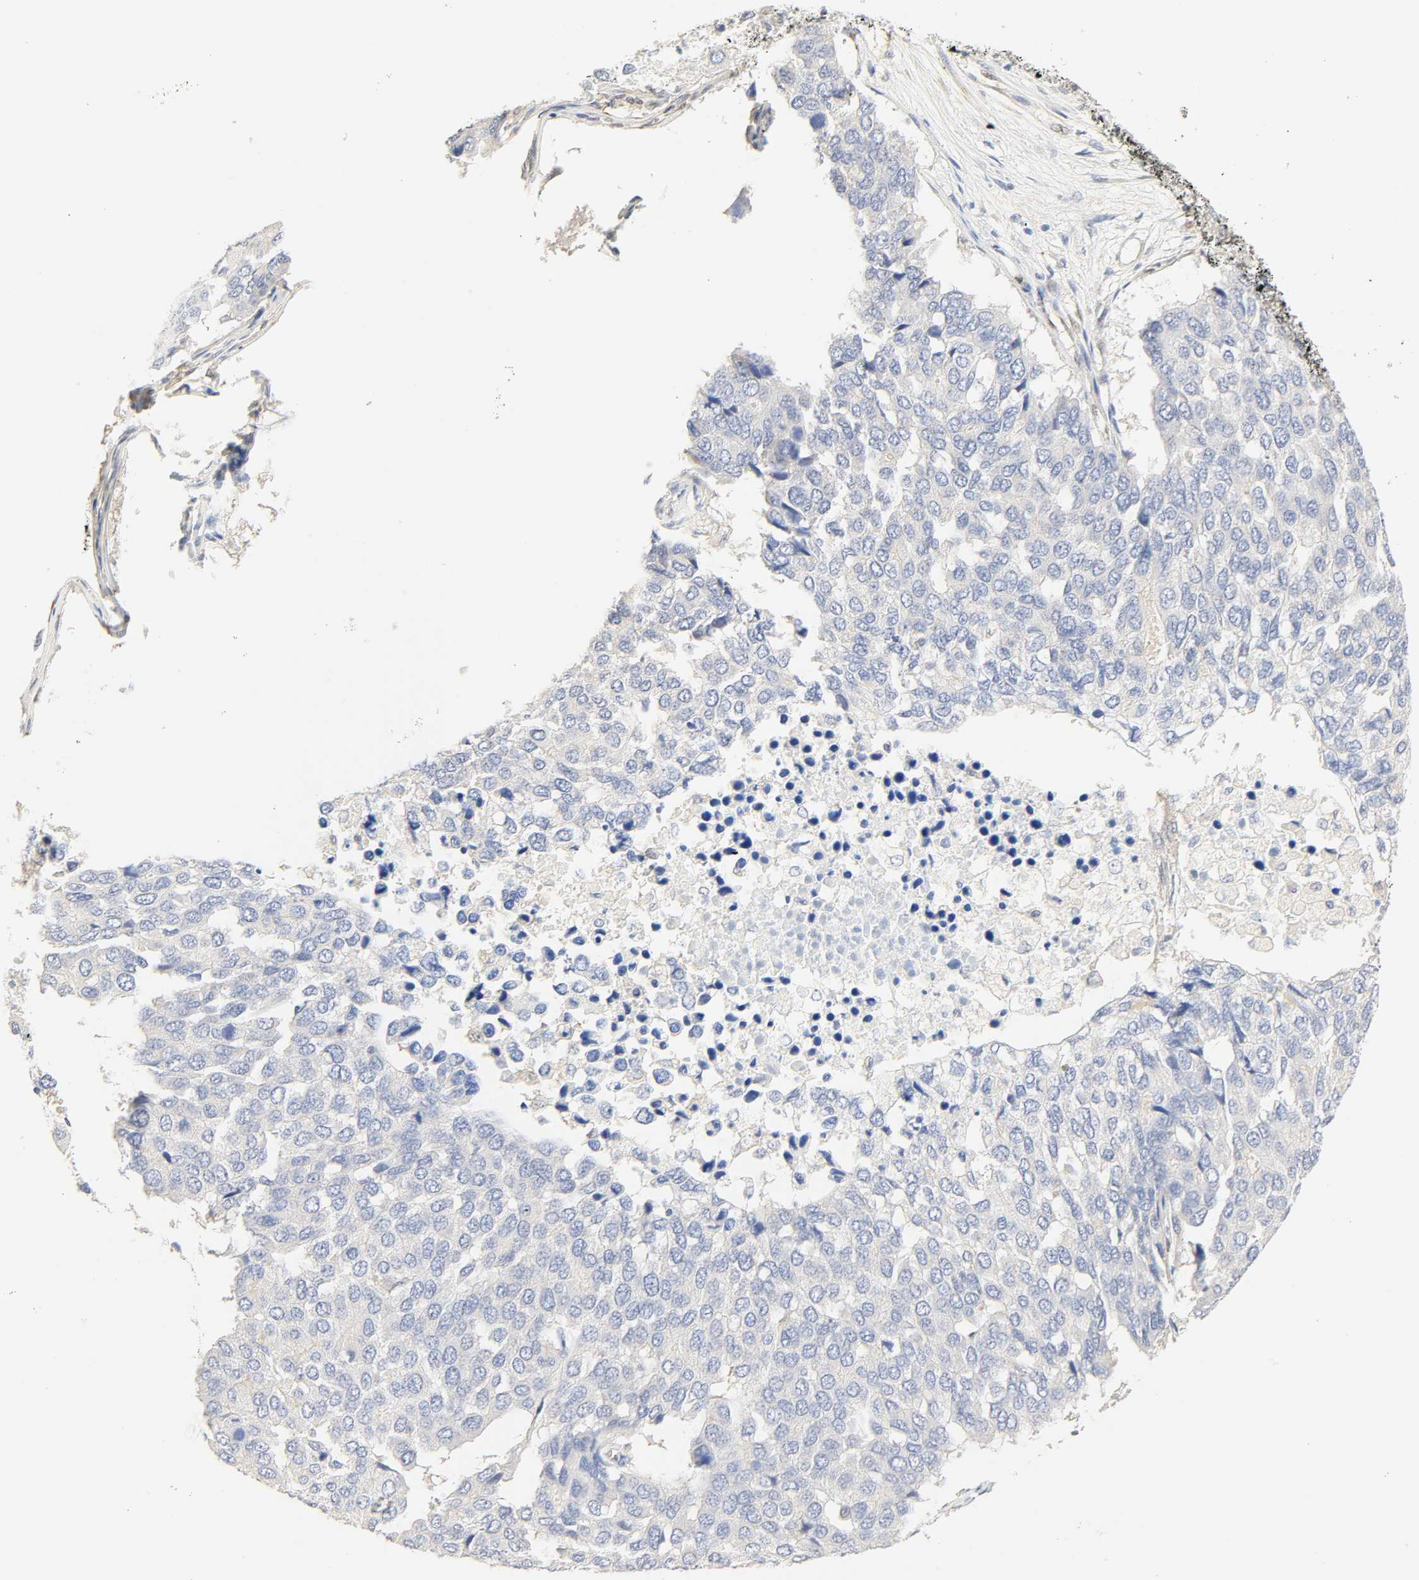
{"staining": {"intensity": "negative", "quantity": "none", "location": "none"}, "tissue": "pancreatic cancer", "cell_type": "Tumor cells", "image_type": "cancer", "snomed": [{"axis": "morphology", "description": "Adenocarcinoma, NOS"}, {"axis": "topography", "description": "Pancreas"}], "caption": "Immunohistochemistry of pancreatic adenocarcinoma shows no expression in tumor cells. (Brightfield microscopy of DAB (3,3'-diaminobenzidine) immunohistochemistry at high magnification).", "gene": "BORCS8-MEF2B", "patient": {"sex": "male", "age": 50}}